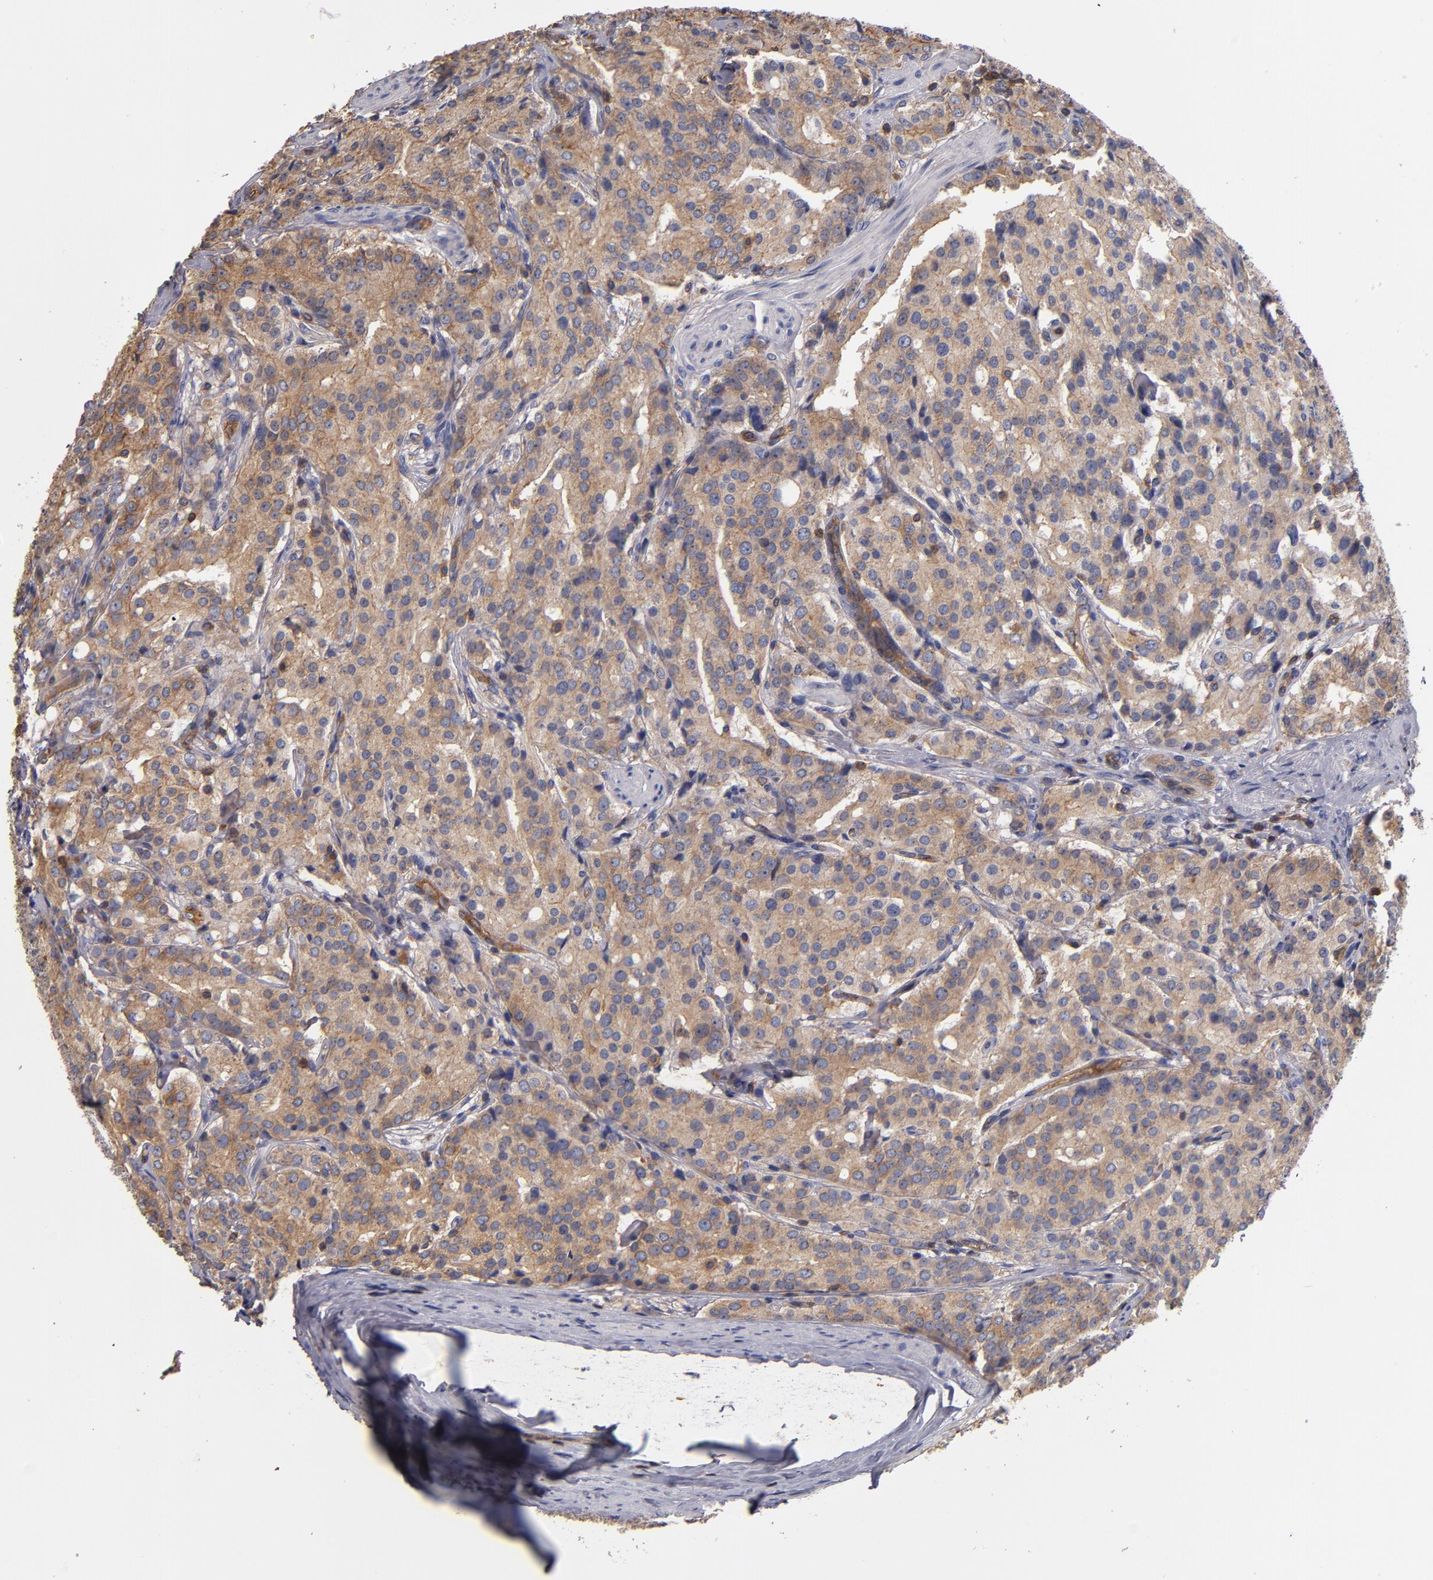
{"staining": {"intensity": "weak", "quantity": ">75%", "location": "cytoplasmic/membranous"}, "tissue": "prostate cancer", "cell_type": "Tumor cells", "image_type": "cancer", "snomed": [{"axis": "morphology", "description": "Adenocarcinoma, Medium grade"}, {"axis": "topography", "description": "Prostate"}], "caption": "Prostate medium-grade adenocarcinoma stained with DAB immunohistochemistry reveals low levels of weak cytoplasmic/membranous expression in approximately >75% of tumor cells.", "gene": "ESYT2", "patient": {"sex": "male", "age": 72}}